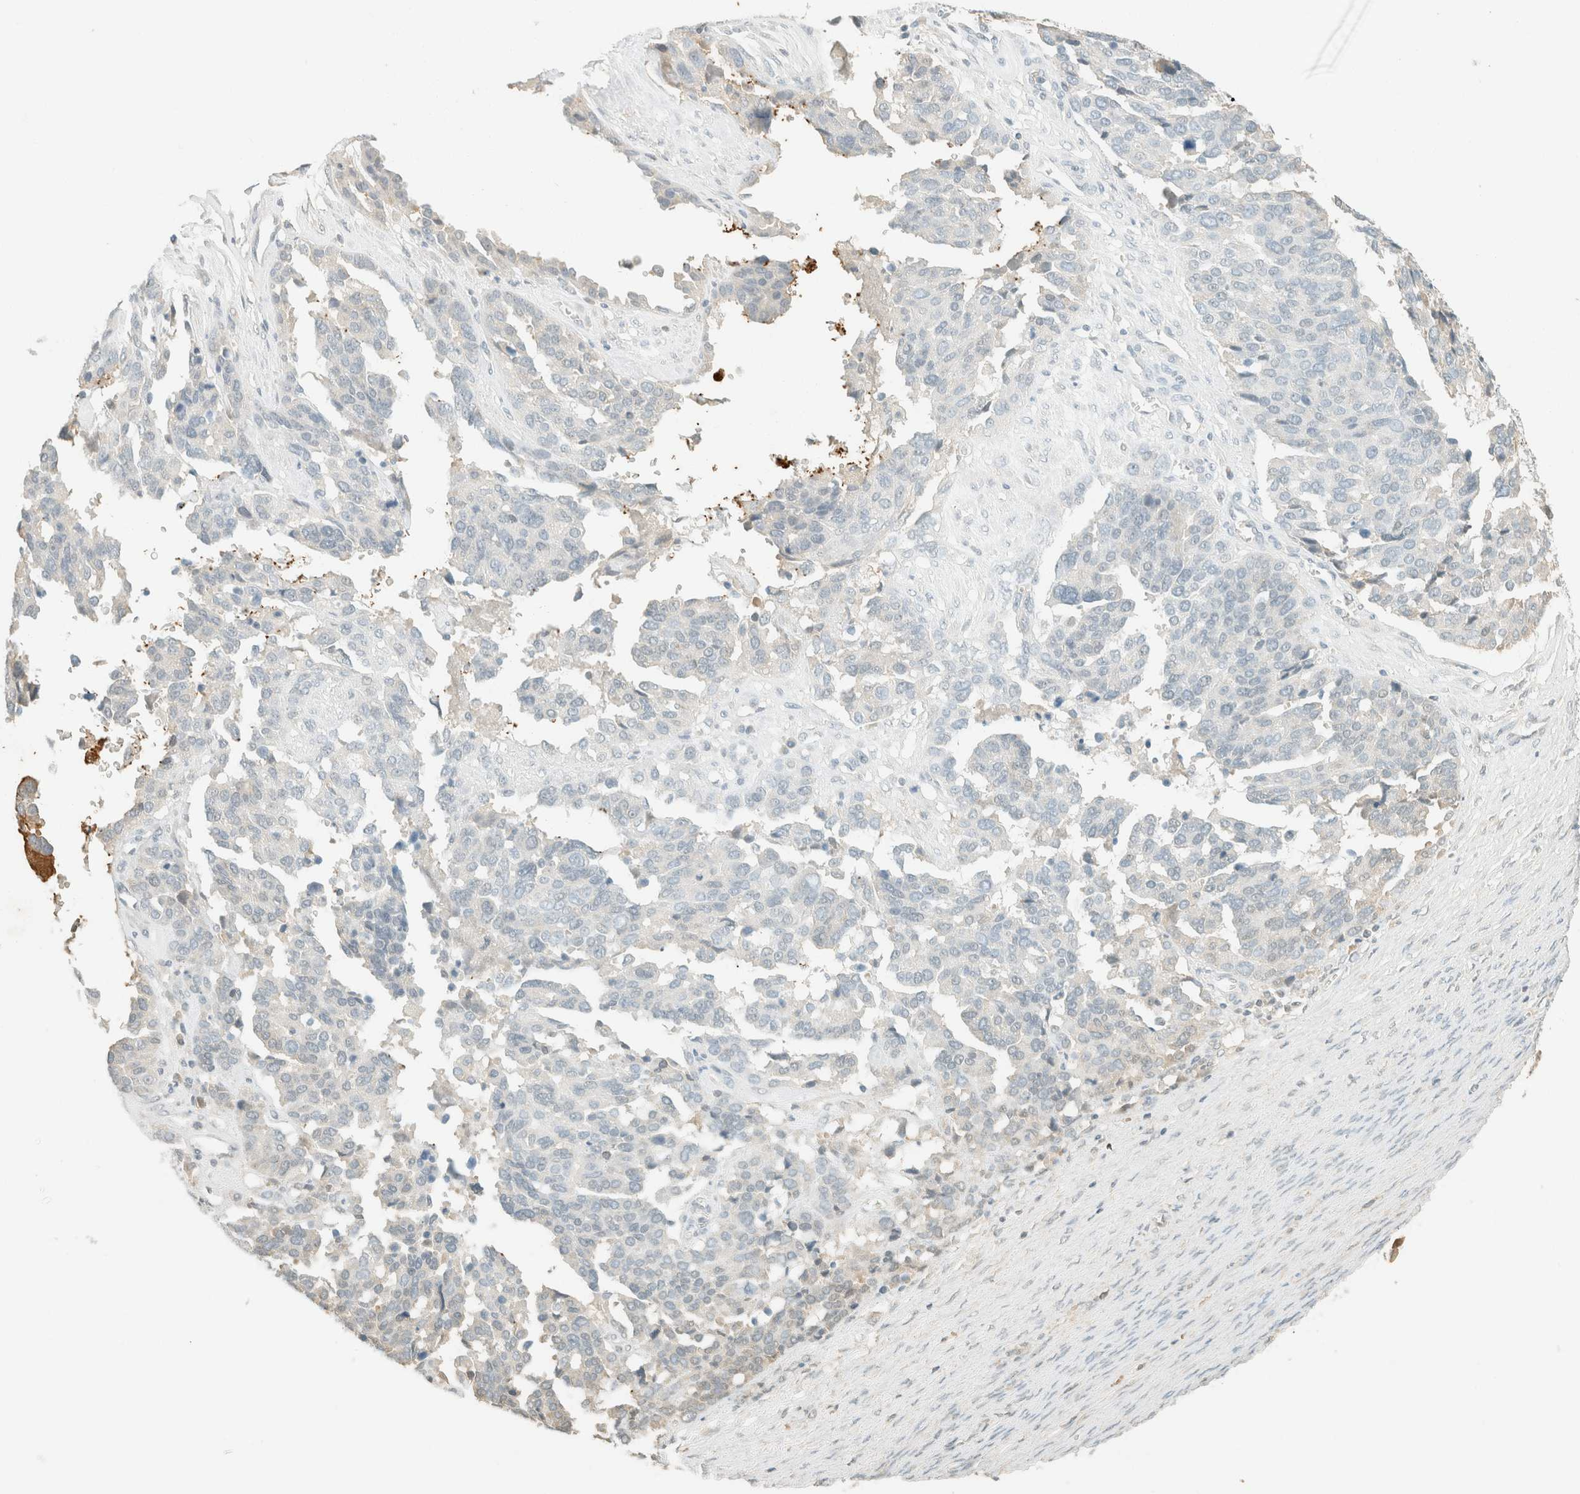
{"staining": {"intensity": "negative", "quantity": "none", "location": "none"}, "tissue": "ovarian cancer", "cell_type": "Tumor cells", "image_type": "cancer", "snomed": [{"axis": "morphology", "description": "Cystadenocarcinoma, serous, NOS"}, {"axis": "topography", "description": "Ovary"}], "caption": "DAB (3,3'-diaminobenzidine) immunohistochemical staining of ovarian cancer (serous cystadenocarcinoma) shows no significant expression in tumor cells.", "gene": "GPA33", "patient": {"sex": "female", "age": 44}}